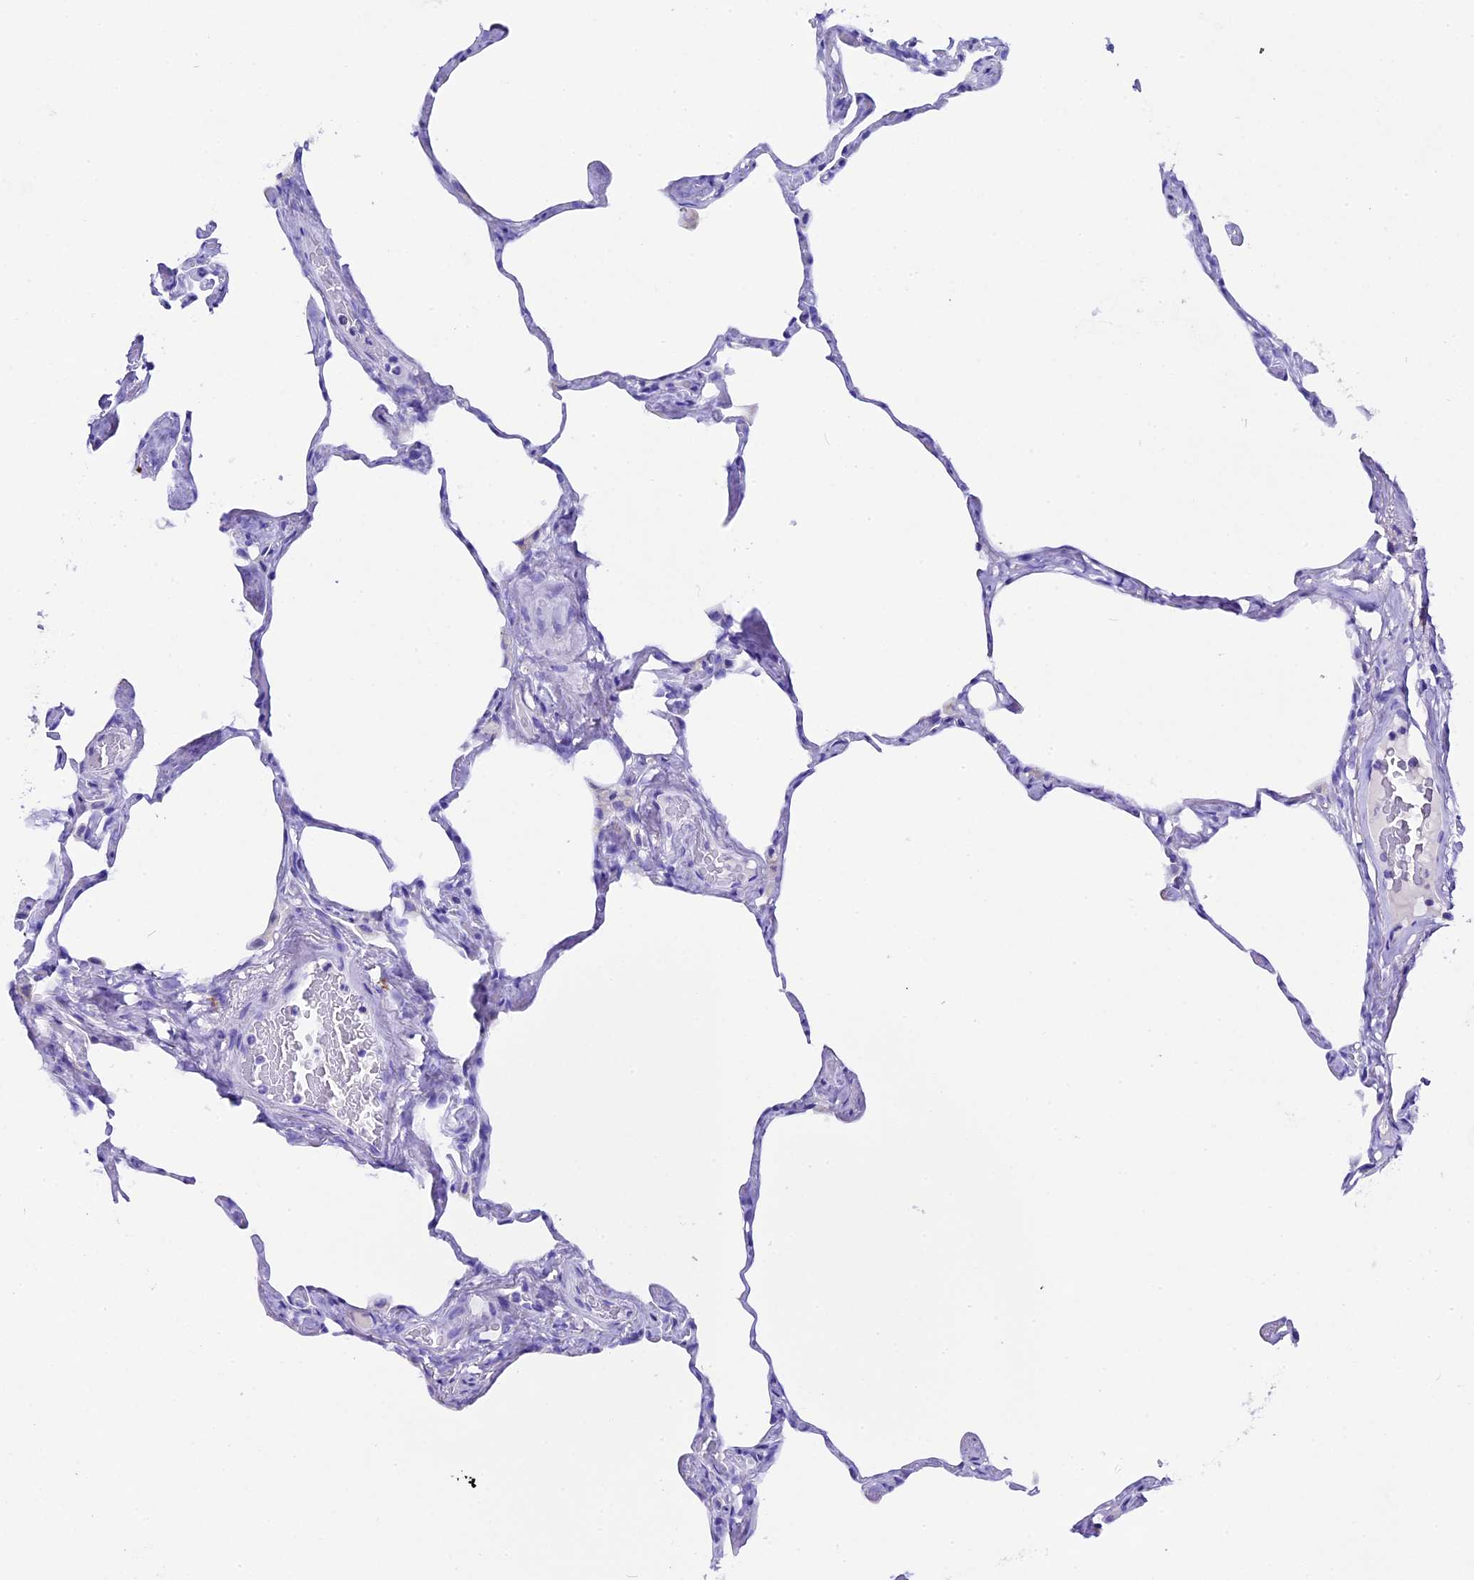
{"staining": {"intensity": "negative", "quantity": "none", "location": "none"}, "tissue": "lung", "cell_type": "Alveolar cells", "image_type": "normal", "snomed": [{"axis": "morphology", "description": "Normal tissue, NOS"}, {"axis": "topography", "description": "Lung"}], "caption": "This is an immunohistochemistry (IHC) photomicrograph of normal lung. There is no staining in alveolar cells.", "gene": "FKBP11", "patient": {"sex": "male", "age": 65}}